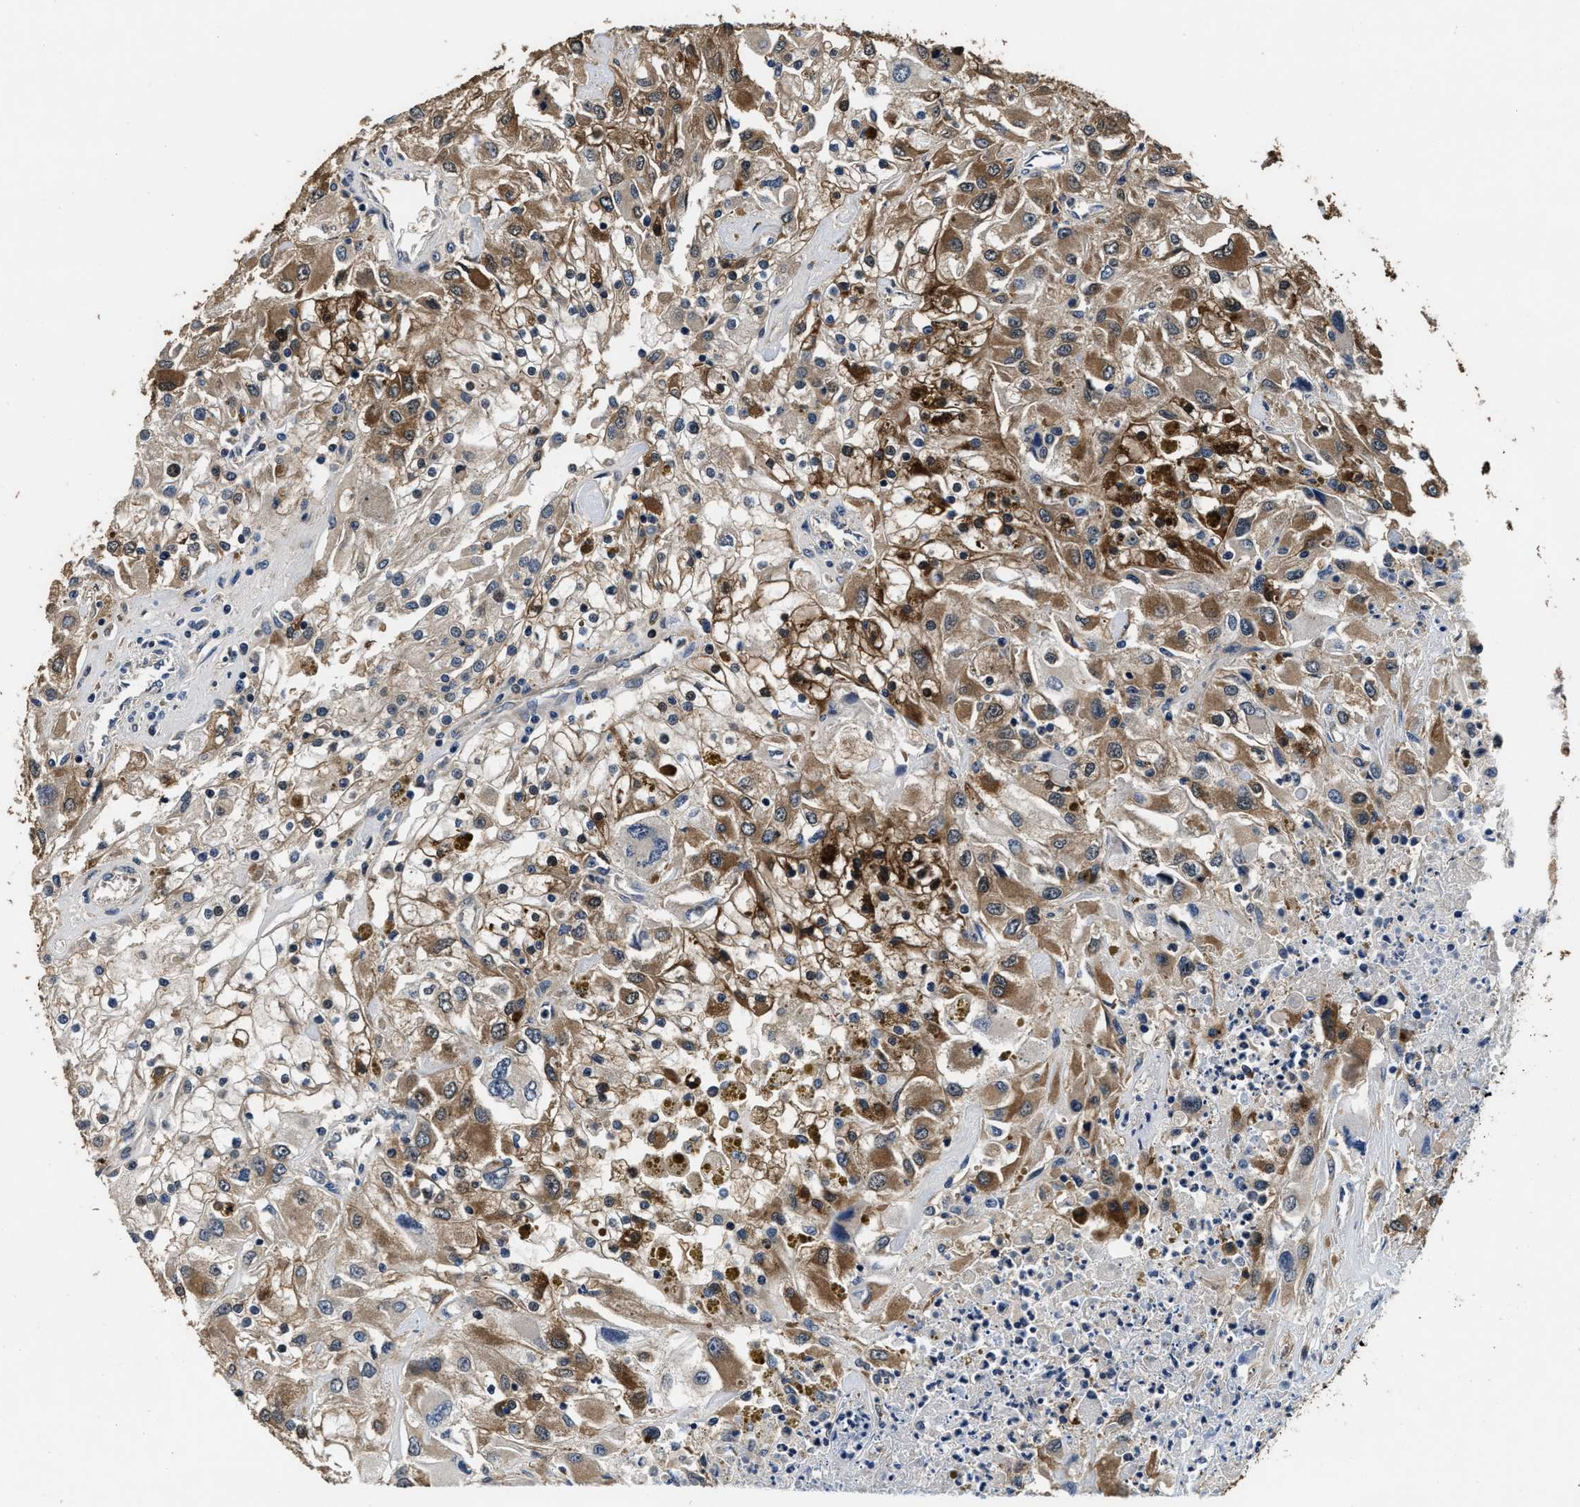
{"staining": {"intensity": "moderate", "quantity": ">75%", "location": "cytoplasmic/membranous"}, "tissue": "renal cancer", "cell_type": "Tumor cells", "image_type": "cancer", "snomed": [{"axis": "morphology", "description": "Adenocarcinoma, NOS"}, {"axis": "topography", "description": "Kidney"}], "caption": "Adenocarcinoma (renal) was stained to show a protein in brown. There is medium levels of moderate cytoplasmic/membranous staining in approximately >75% of tumor cells.", "gene": "PHPT1", "patient": {"sex": "female", "age": 52}}